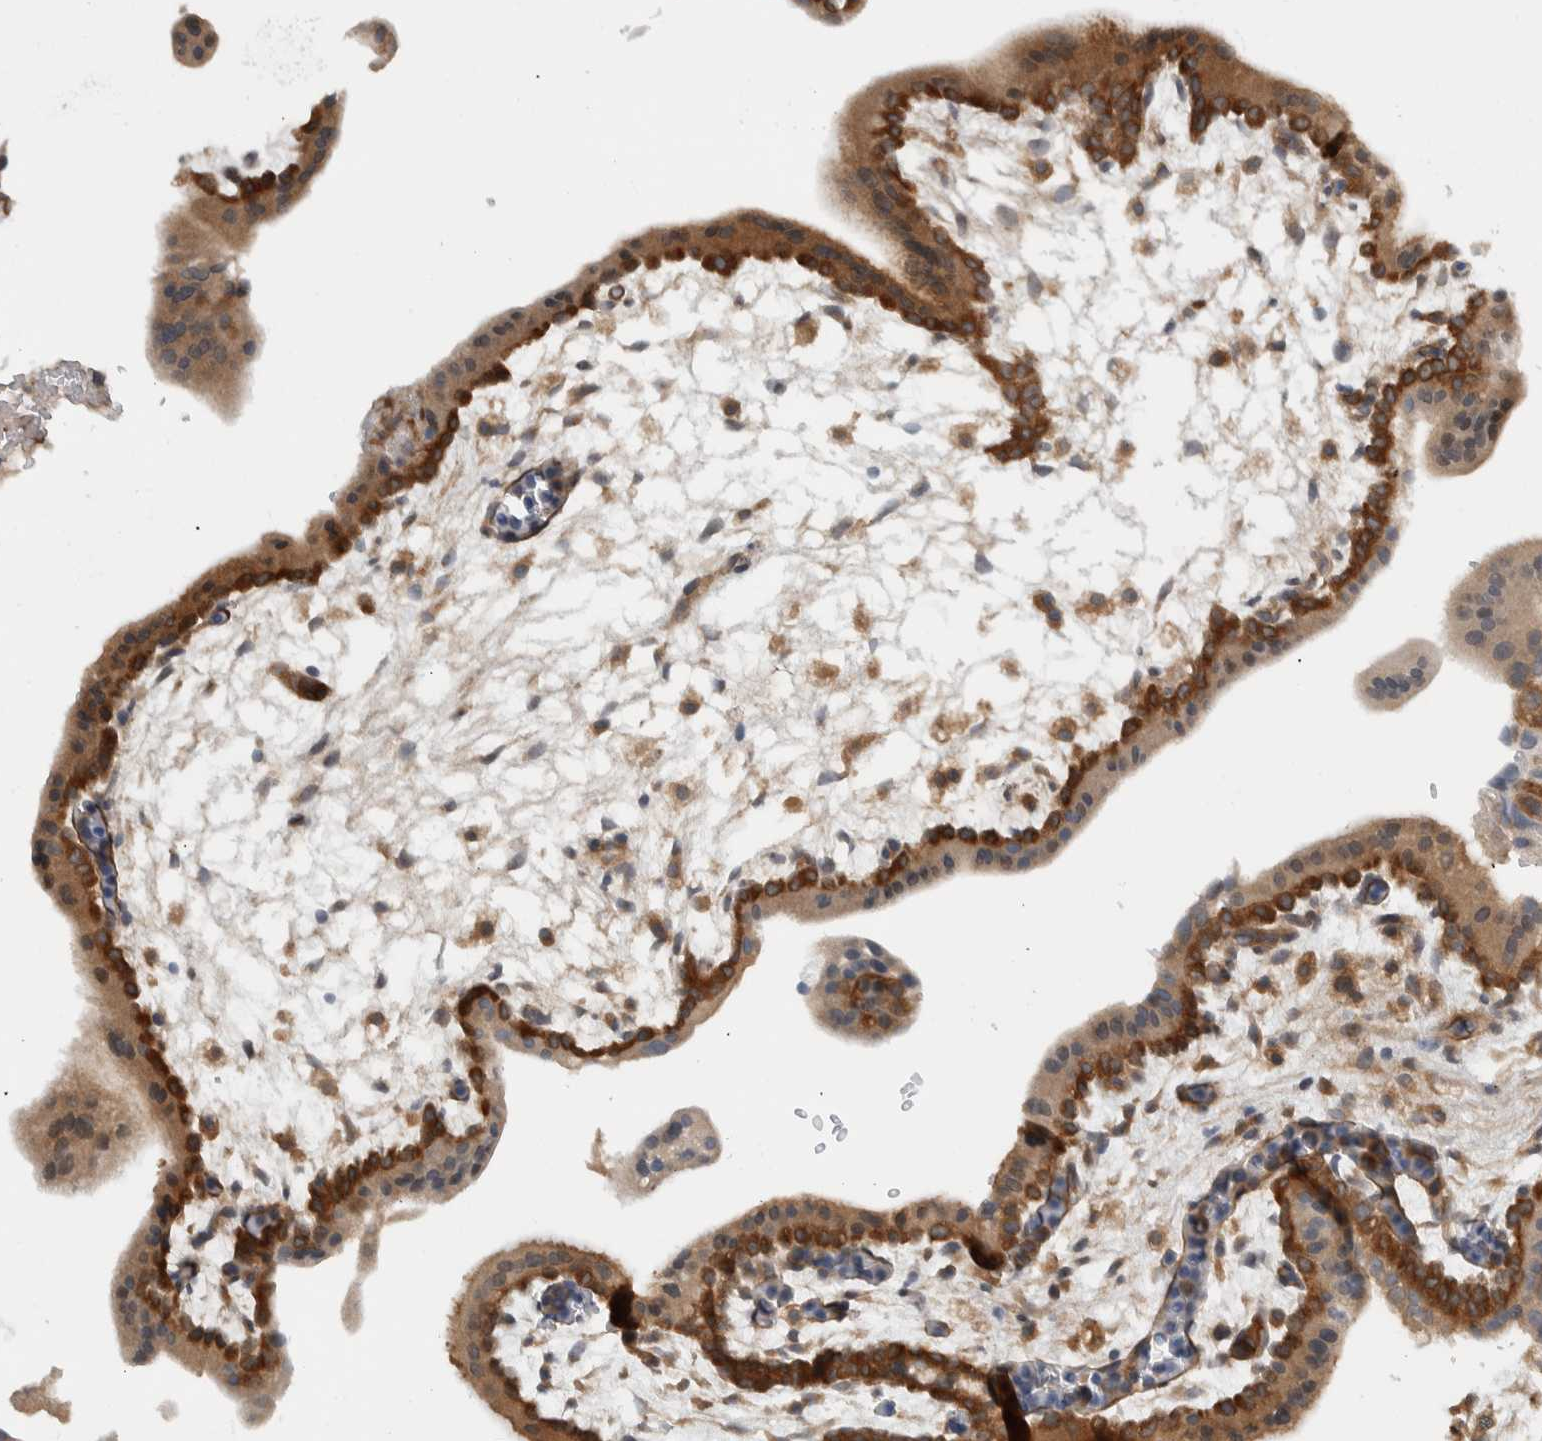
{"staining": {"intensity": "moderate", "quantity": ">75%", "location": "cytoplasmic/membranous"}, "tissue": "placenta", "cell_type": "Decidual cells", "image_type": "normal", "snomed": [{"axis": "morphology", "description": "Normal tissue, NOS"}, {"axis": "topography", "description": "Placenta"}], "caption": "Immunohistochemical staining of unremarkable placenta displays >75% levels of moderate cytoplasmic/membranous protein staining in approximately >75% of decidual cells.", "gene": "CCDC43", "patient": {"sex": "female", "age": 35}}